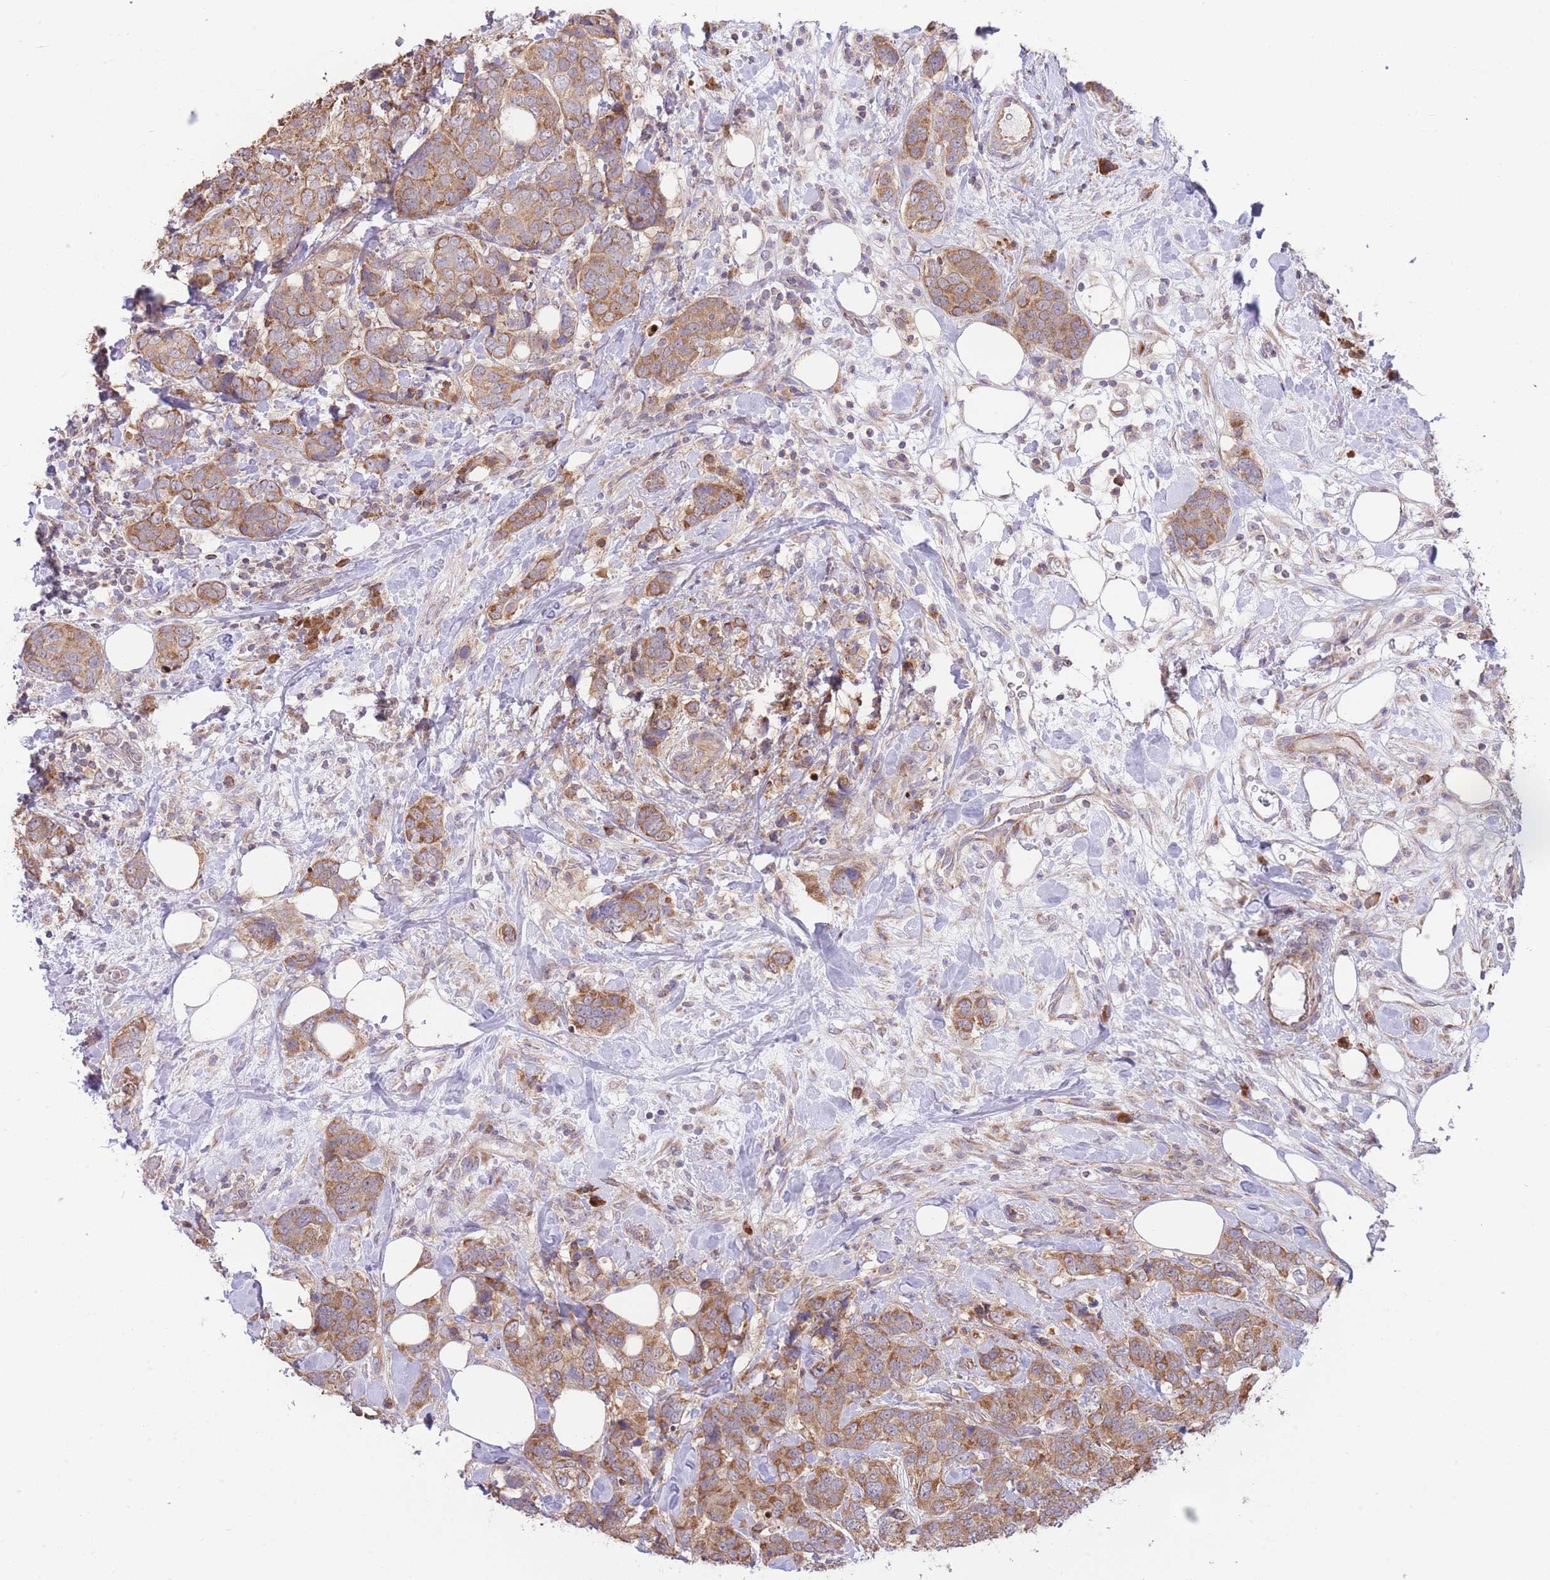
{"staining": {"intensity": "moderate", "quantity": ">75%", "location": "cytoplasmic/membranous"}, "tissue": "breast cancer", "cell_type": "Tumor cells", "image_type": "cancer", "snomed": [{"axis": "morphology", "description": "Lobular carcinoma"}, {"axis": "topography", "description": "Breast"}], "caption": "Immunohistochemical staining of breast cancer exhibits medium levels of moderate cytoplasmic/membranous protein staining in about >75% of tumor cells.", "gene": "BOLA2B", "patient": {"sex": "female", "age": 59}}